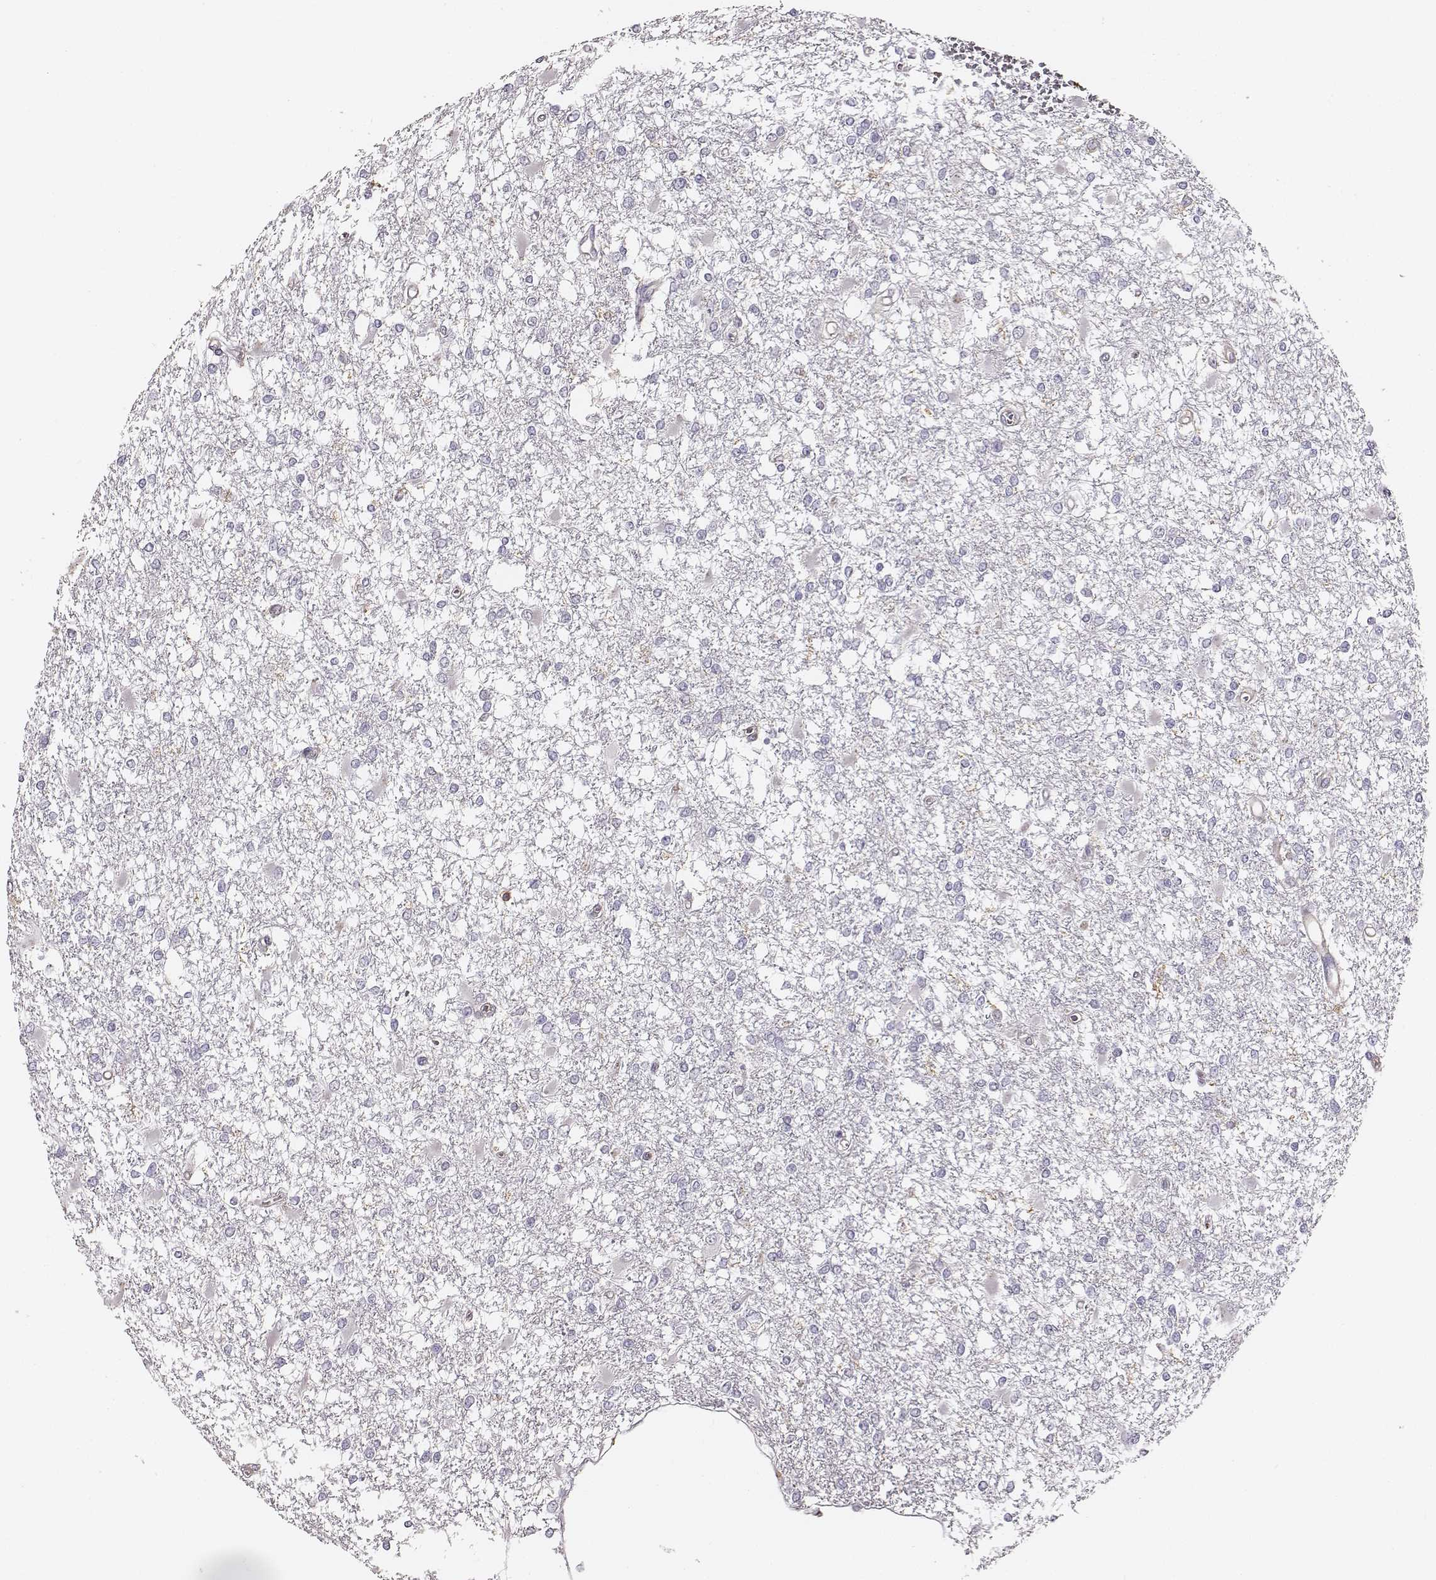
{"staining": {"intensity": "negative", "quantity": "none", "location": "none"}, "tissue": "glioma", "cell_type": "Tumor cells", "image_type": "cancer", "snomed": [{"axis": "morphology", "description": "Glioma, malignant, High grade"}, {"axis": "topography", "description": "Cerebral cortex"}], "caption": "Tumor cells are negative for protein expression in human glioma.", "gene": "ZYX", "patient": {"sex": "male", "age": 79}}